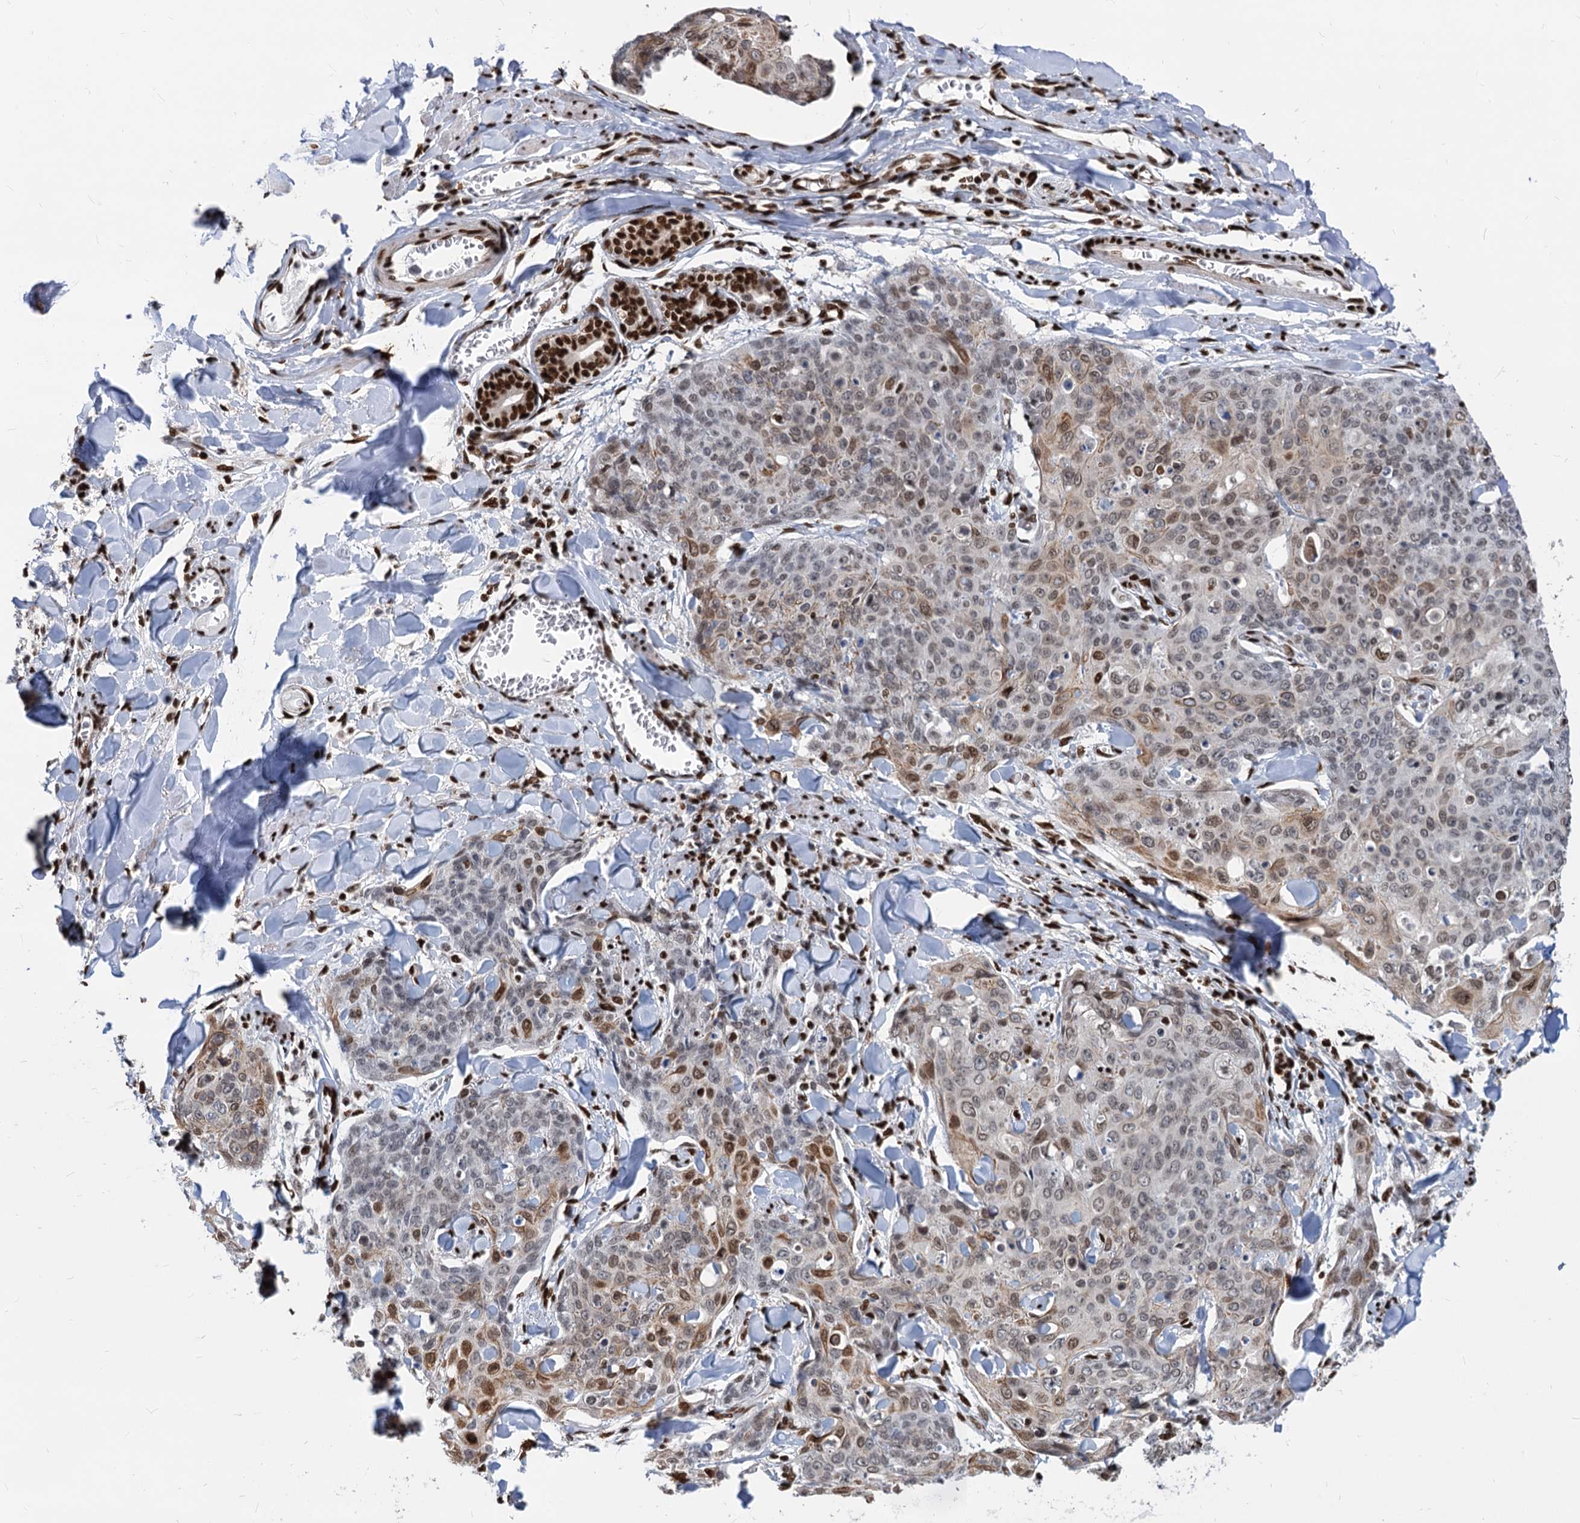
{"staining": {"intensity": "moderate", "quantity": "25%-75%", "location": "nuclear"}, "tissue": "skin cancer", "cell_type": "Tumor cells", "image_type": "cancer", "snomed": [{"axis": "morphology", "description": "Squamous cell carcinoma, NOS"}, {"axis": "topography", "description": "Skin"}, {"axis": "topography", "description": "Vulva"}], "caption": "Skin cancer stained with IHC shows moderate nuclear staining in approximately 25%-75% of tumor cells. Using DAB (3,3'-diaminobenzidine) (brown) and hematoxylin (blue) stains, captured at high magnification using brightfield microscopy.", "gene": "MECP2", "patient": {"sex": "female", "age": 85}}